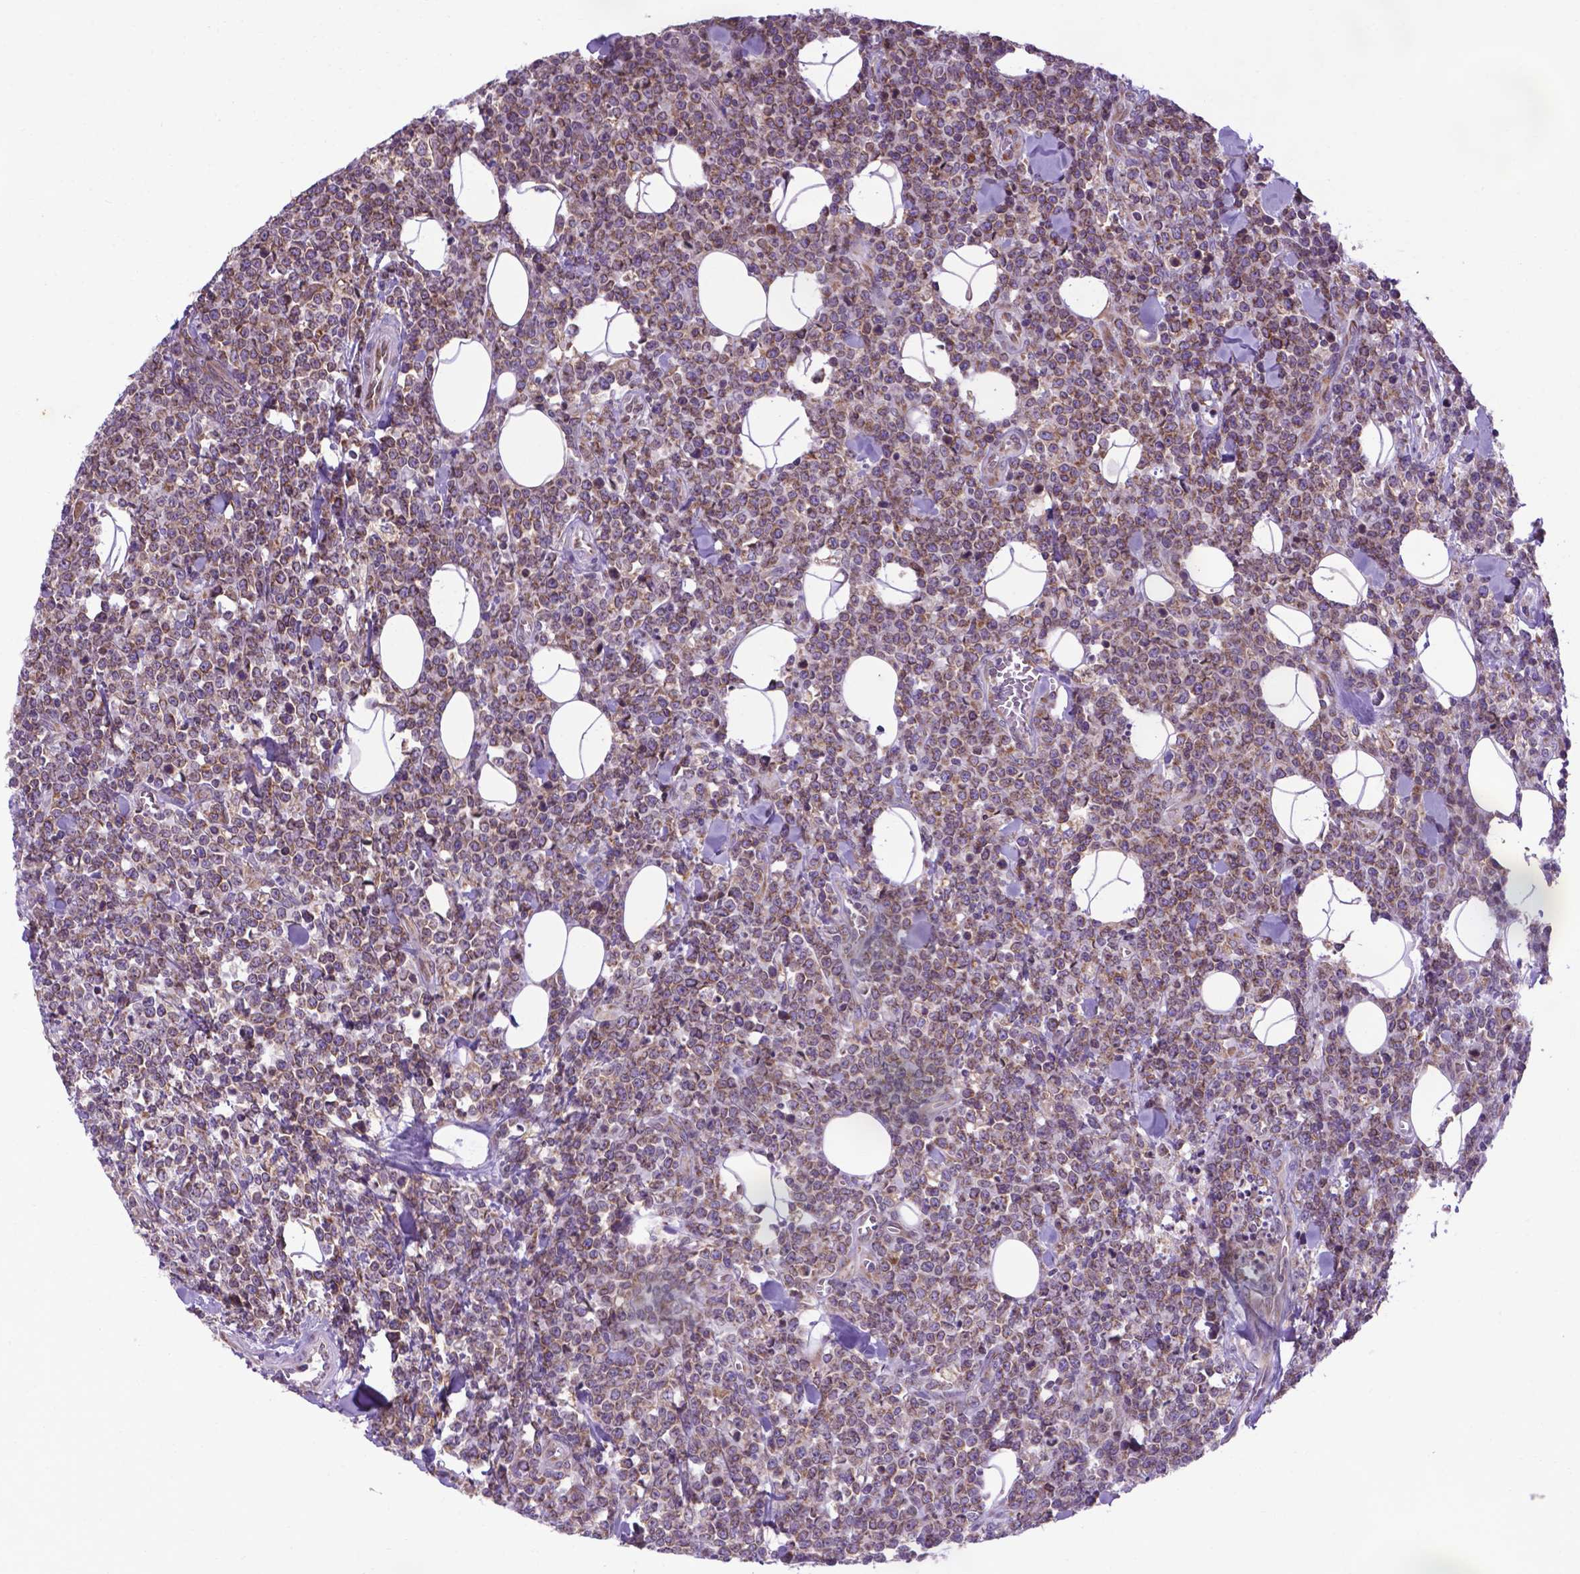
{"staining": {"intensity": "negative", "quantity": "none", "location": "none"}, "tissue": "lymphoma", "cell_type": "Tumor cells", "image_type": "cancer", "snomed": [{"axis": "morphology", "description": "Malignant lymphoma, non-Hodgkin's type, High grade"}, {"axis": "topography", "description": "Small intestine"}], "caption": "DAB (3,3'-diaminobenzidine) immunohistochemical staining of lymphoma exhibits no significant positivity in tumor cells.", "gene": "WDR83OS", "patient": {"sex": "female", "age": 56}}